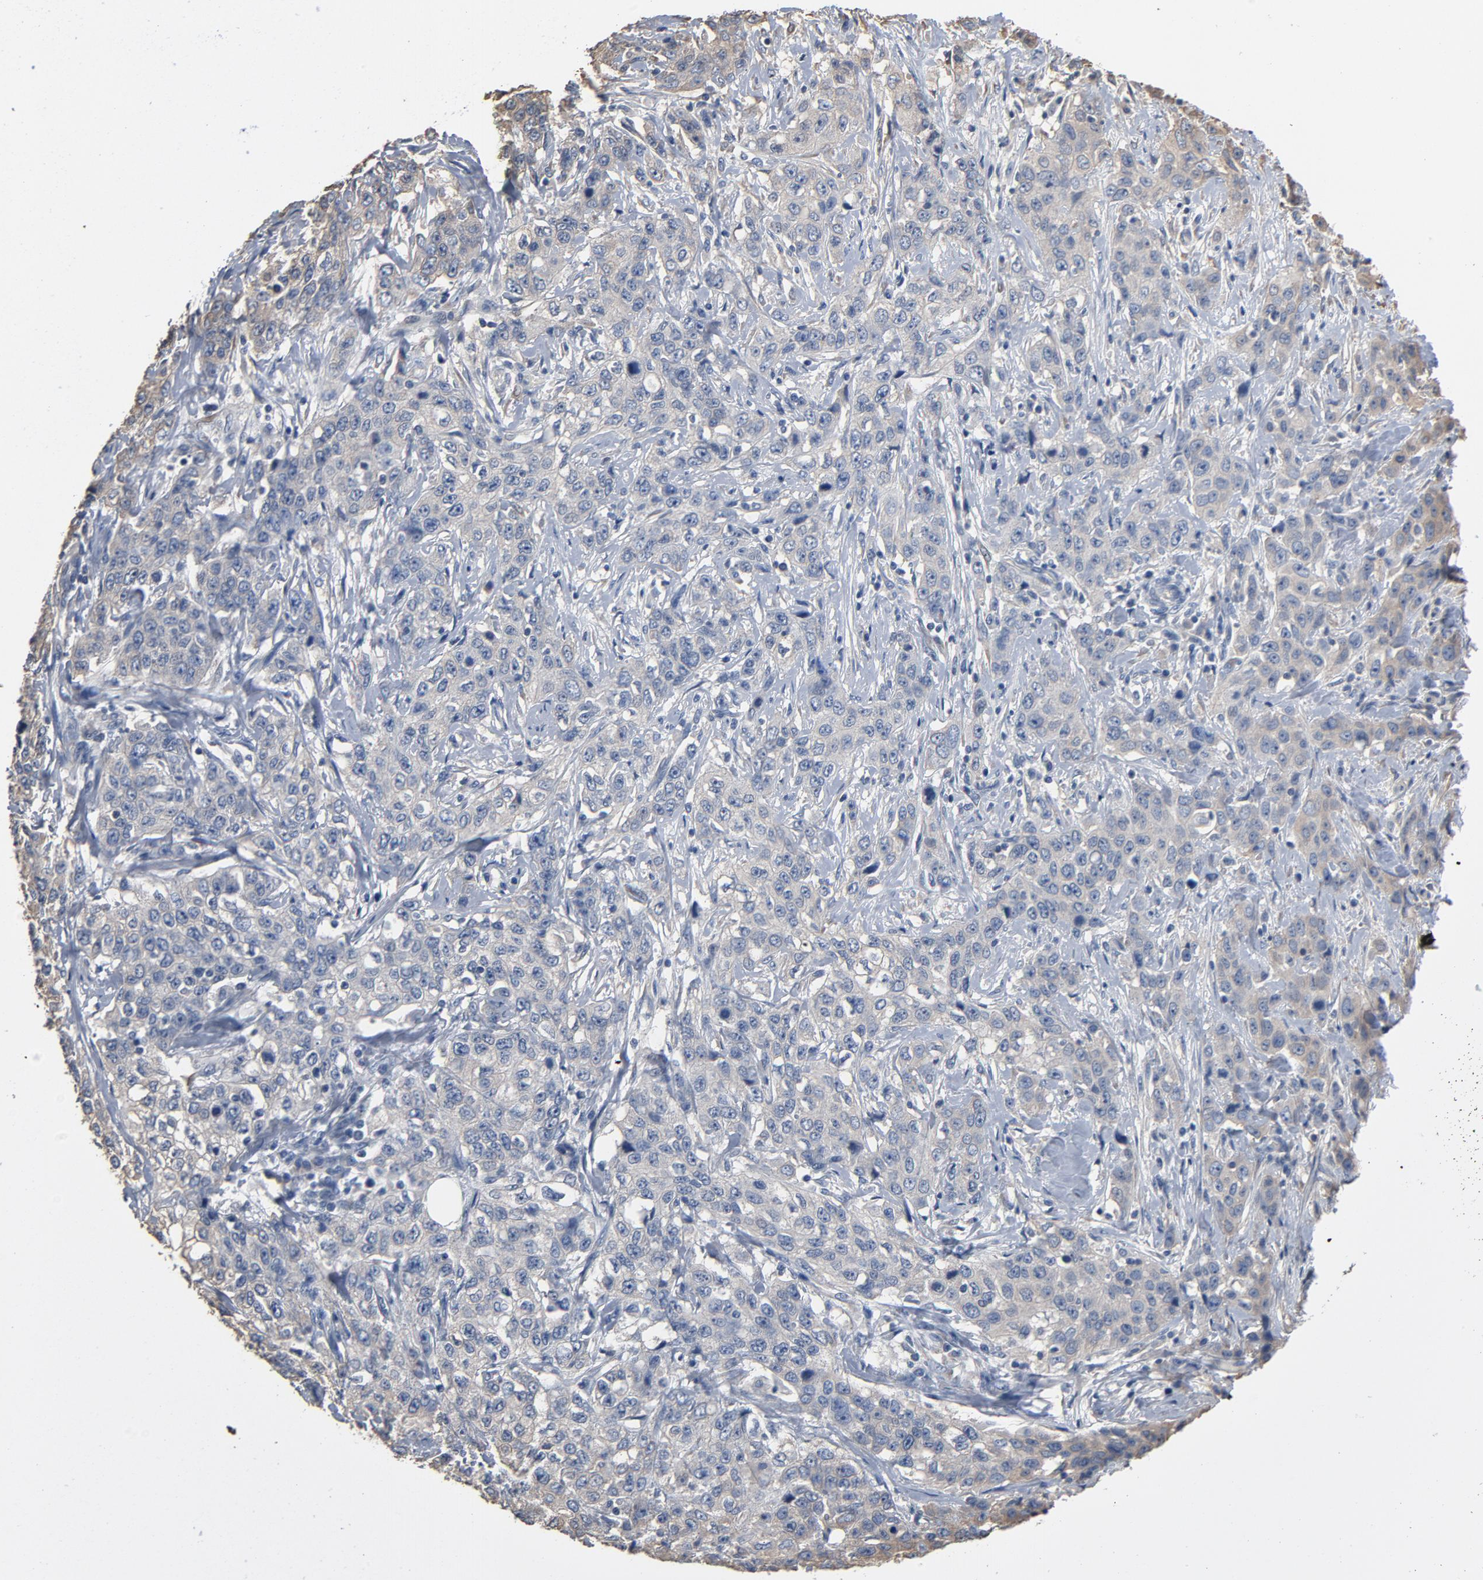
{"staining": {"intensity": "weak", "quantity": "25%-75%", "location": "cytoplasmic/membranous"}, "tissue": "stomach cancer", "cell_type": "Tumor cells", "image_type": "cancer", "snomed": [{"axis": "morphology", "description": "Adenocarcinoma, NOS"}, {"axis": "topography", "description": "Stomach"}], "caption": "Adenocarcinoma (stomach) tissue shows weak cytoplasmic/membranous expression in approximately 25%-75% of tumor cells, visualized by immunohistochemistry. (Stains: DAB (3,3'-diaminobenzidine) in brown, nuclei in blue, Microscopy: brightfield microscopy at high magnification).", "gene": "SOX6", "patient": {"sex": "male", "age": 48}}